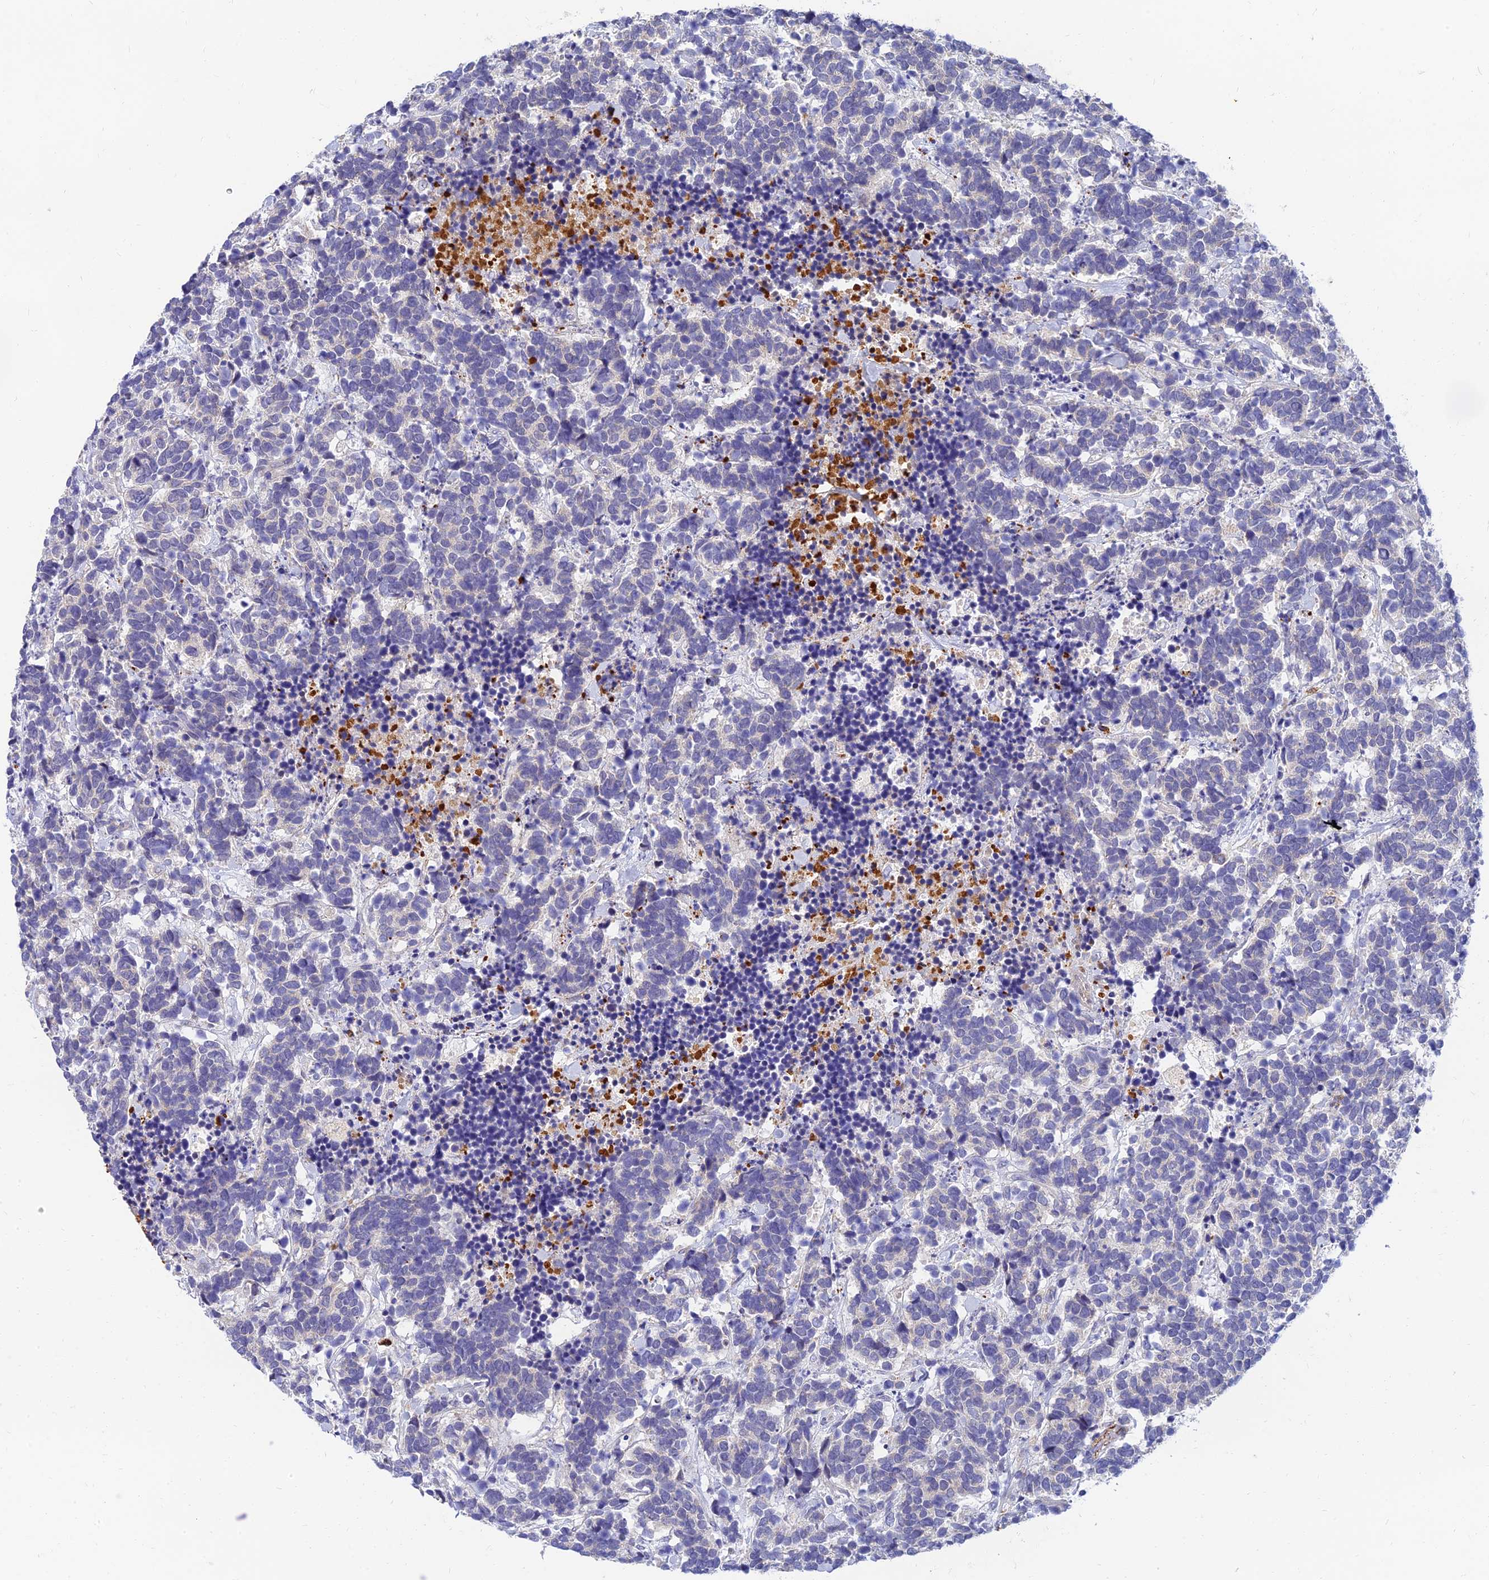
{"staining": {"intensity": "negative", "quantity": "none", "location": "none"}, "tissue": "carcinoid", "cell_type": "Tumor cells", "image_type": "cancer", "snomed": [{"axis": "morphology", "description": "Carcinoma, NOS"}, {"axis": "morphology", "description": "Carcinoid, malignant, NOS"}, {"axis": "topography", "description": "Prostate"}], "caption": "Immunohistochemistry (IHC) micrograph of neoplastic tissue: human carcinoid stained with DAB demonstrates no significant protein expression in tumor cells.", "gene": "ANKS4B", "patient": {"sex": "male", "age": 57}}